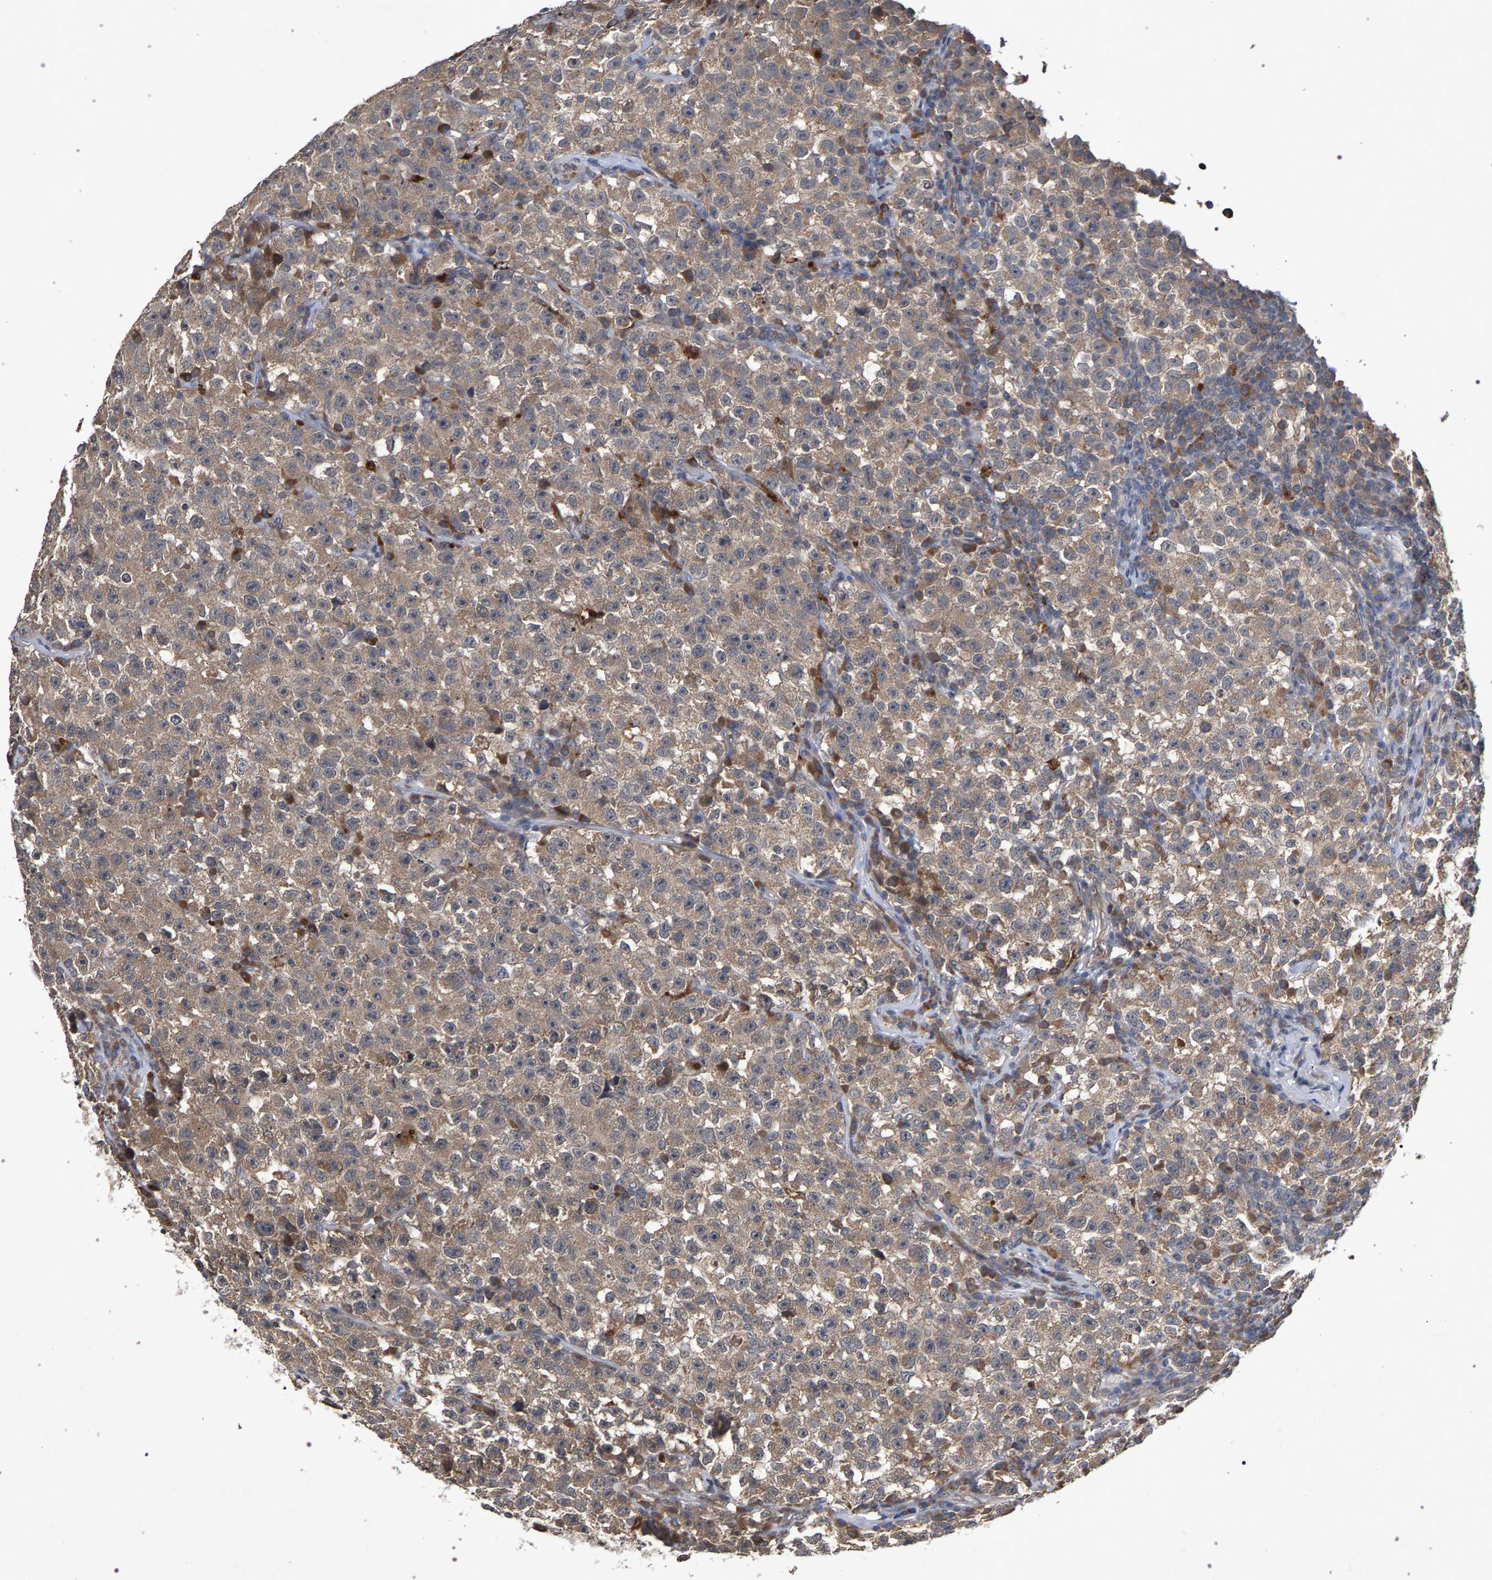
{"staining": {"intensity": "weak", "quantity": ">75%", "location": "cytoplasmic/membranous"}, "tissue": "testis cancer", "cell_type": "Tumor cells", "image_type": "cancer", "snomed": [{"axis": "morphology", "description": "Seminoma, NOS"}, {"axis": "topography", "description": "Testis"}], "caption": "Immunohistochemistry (IHC) staining of testis cancer, which exhibits low levels of weak cytoplasmic/membranous staining in approximately >75% of tumor cells indicating weak cytoplasmic/membranous protein staining. The staining was performed using DAB (brown) for protein detection and nuclei were counterstained in hematoxylin (blue).", "gene": "SLC4A4", "patient": {"sex": "male", "age": 22}}